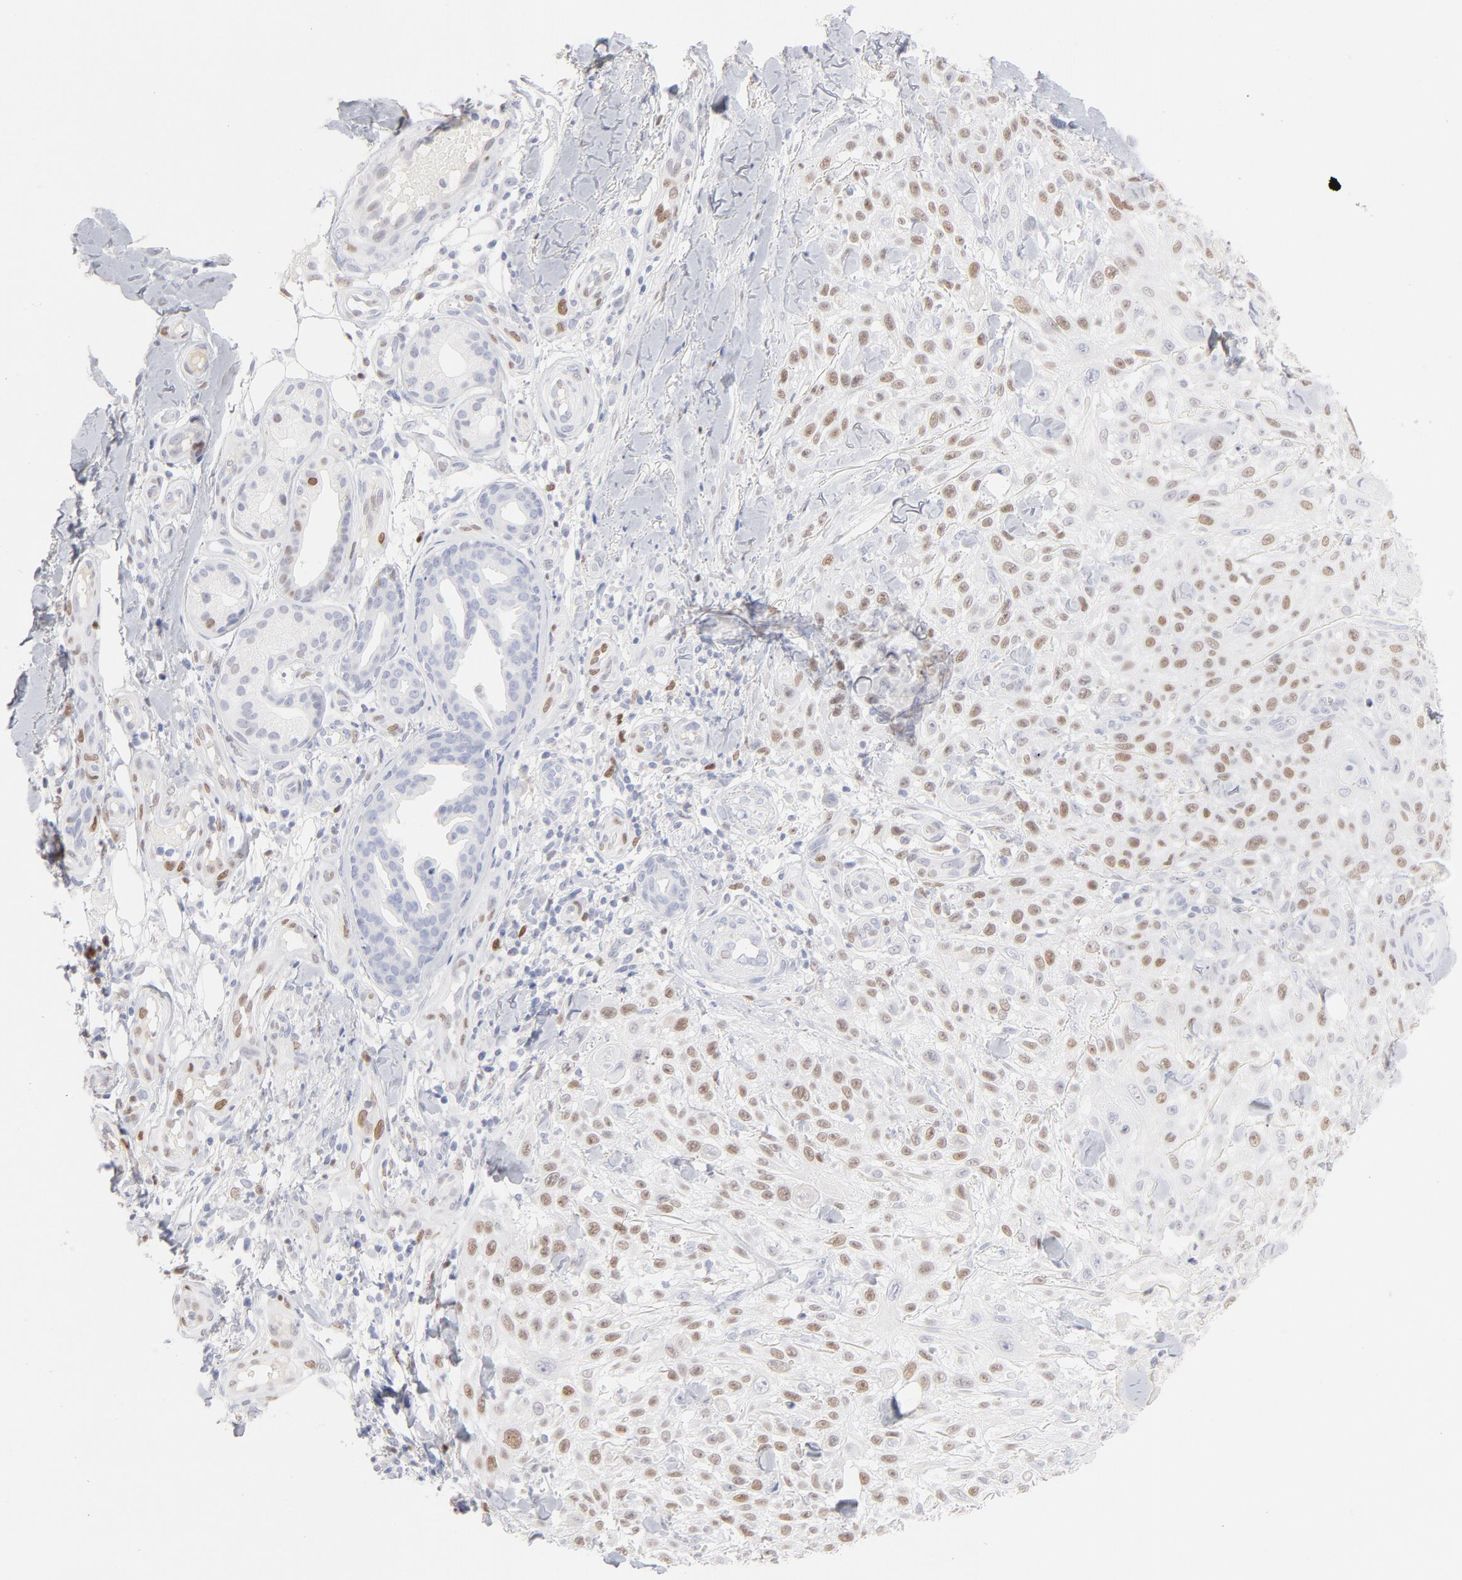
{"staining": {"intensity": "moderate", "quantity": ">75%", "location": "nuclear"}, "tissue": "skin cancer", "cell_type": "Tumor cells", "image_type": "cancer", "snomed": [{"axis": "morphology", "description": "Squamous cell carcinoma, NOS"}, {"axis": "topography", "description": "Skin"}], "caption": "Approximately >75% of tumor cells in human skin cancer display moderate nuclear protein staining as visualized by brown immunohistochemical staining.", "gene": "MCM7", "patient": {"sex": "female", "age": 42}}